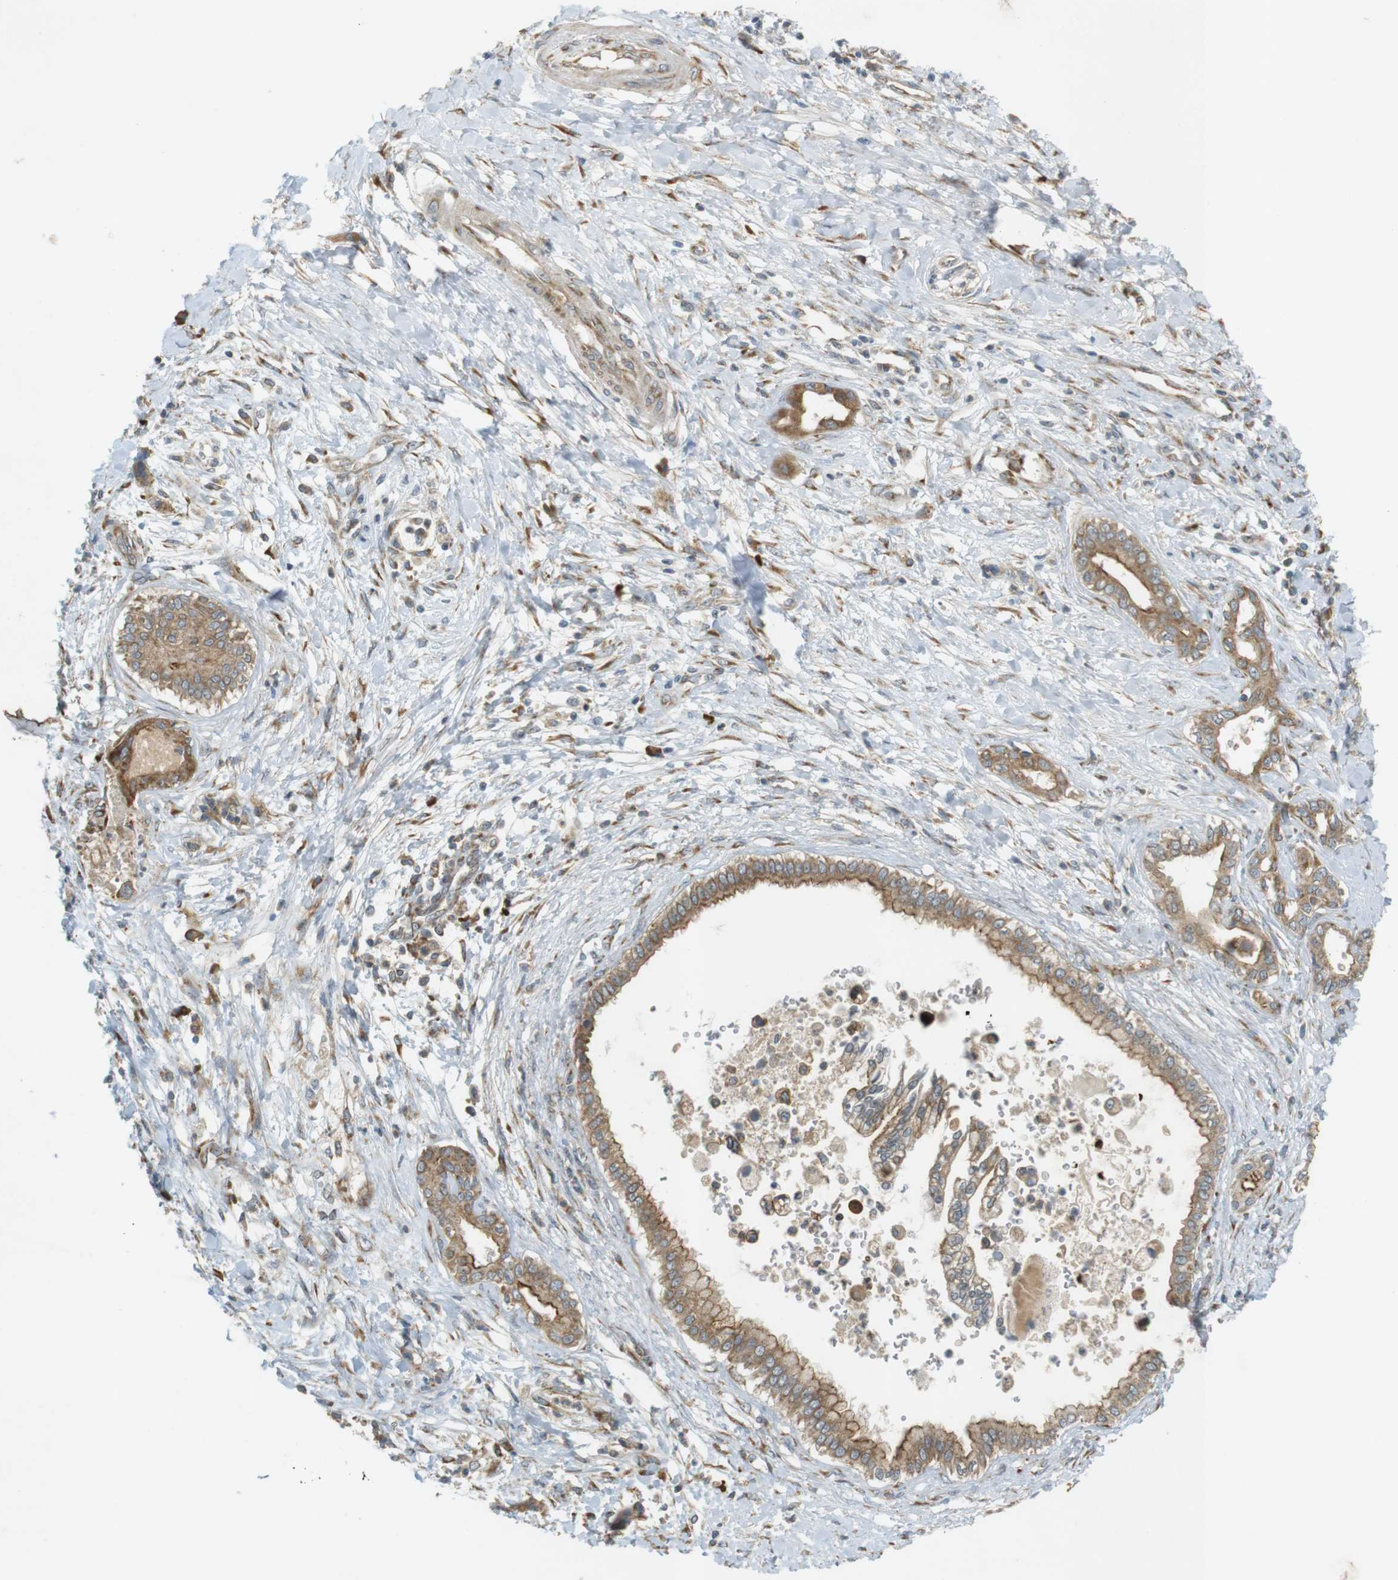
{"staining": {"intensity": "moderate", "quantity": ">75%", "location": "cytoplasmic/membranous"}, "tissue": "pancreatic cancer", "cell_type": "Tumor cells", "image_type": "cancer", "snomed": [{"axis": "morphology", "description": "Adenocarcinoma, NOS"}, {"axis": "topography", "description": "Pancreas"}], "caption": "Pancreatic cancer (adenocarcinoma) tissue shows moderate cytoplasmic/membranous expression in about >75% of tumor cells (DAB (3,3'-diaminobenzidine) IHC with brightfield microscopy, high magnification).", "gene": "SLC41A1", "patient": {"sex": "male", "age": 82}}